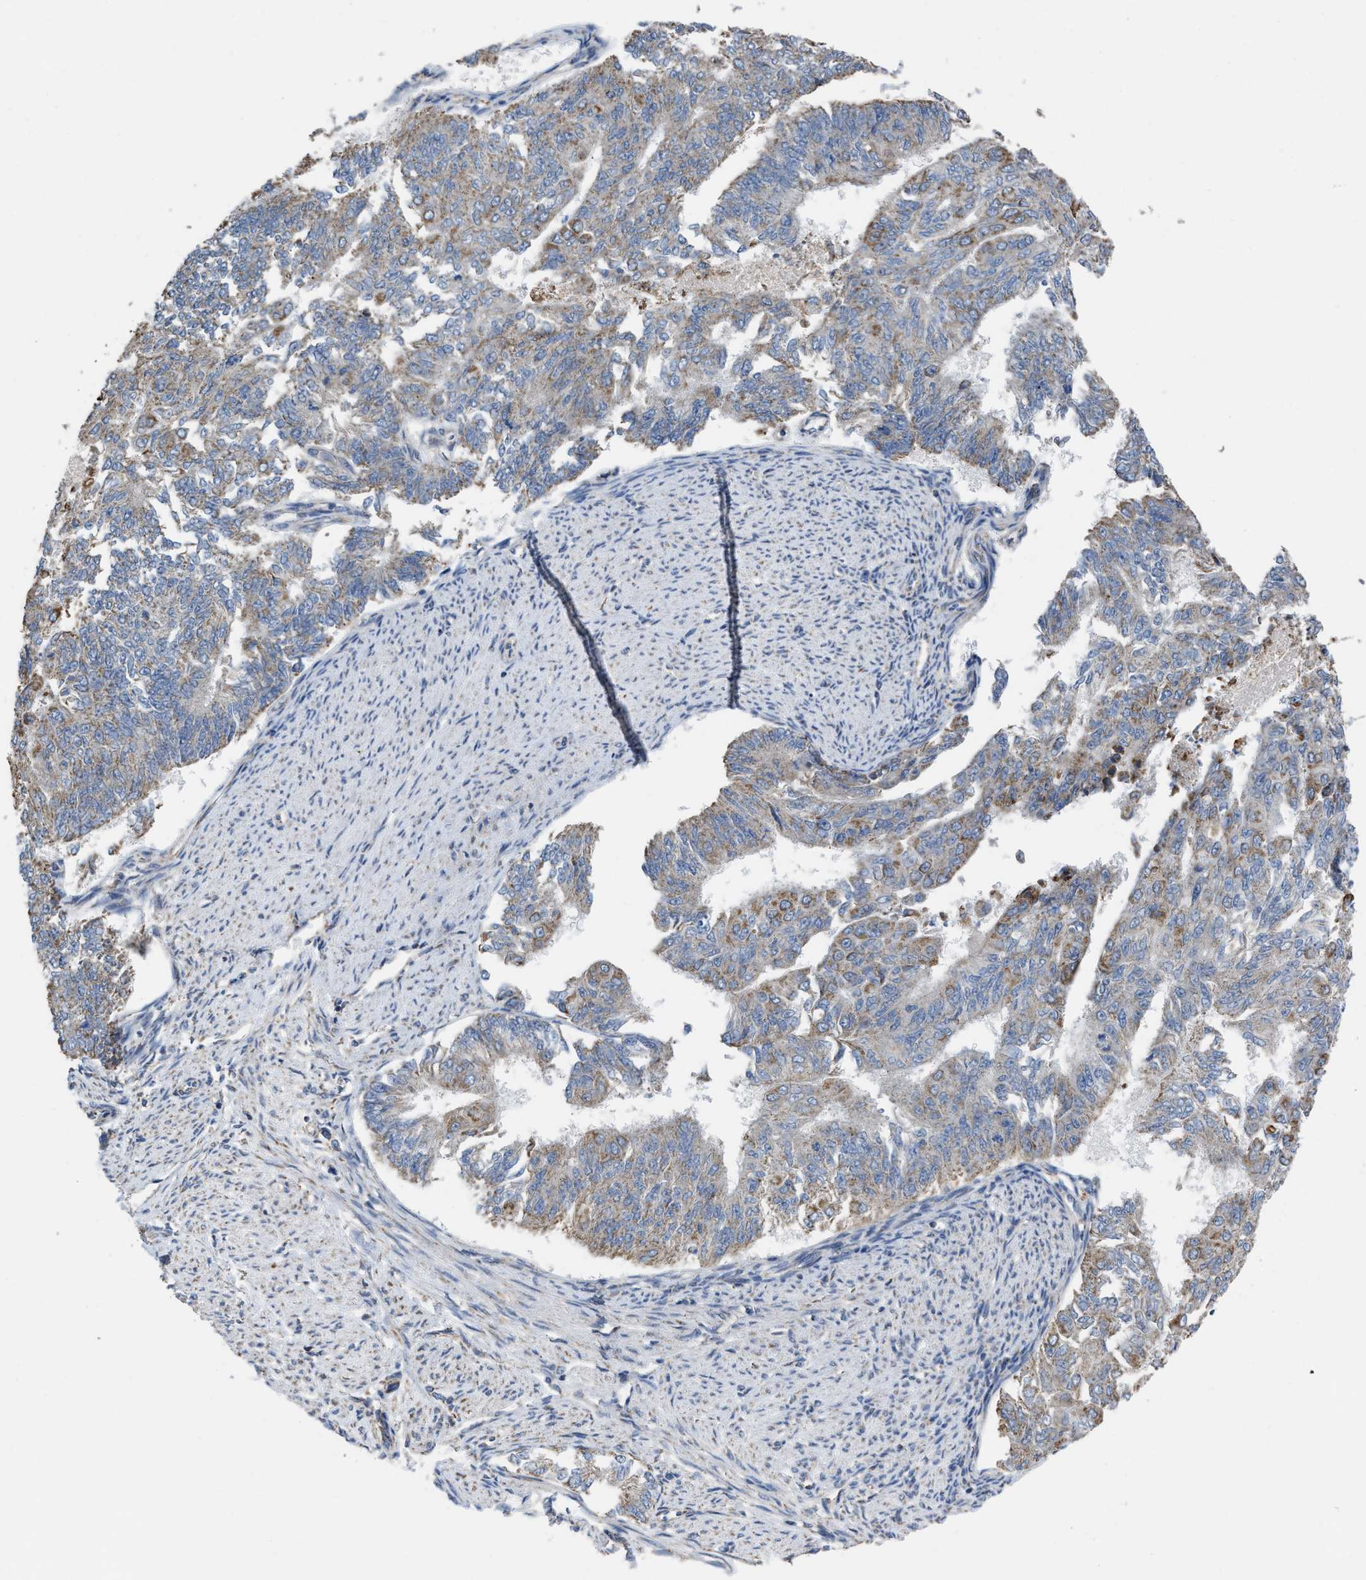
{"staining": {"intensity": "weak", "quantity": ">75%", "location": "cytoplasmic/membranous"}, "tissue": "endometrial cancer", "cell_type": "Tumor cells", "image_type": "cancer", "snomed": [{"axis": "morphology", "description": "Adenocarcinoma, NOS"}, {"axis": "topography", "description": "Endometrium"}], "caption": "This image shows immunohistochemistry (IHC) staining of human endometrial cancer (adenocarcinoma), with low weak cytoplasmic/membranous positivity in about >75% of tumor cells.", "gene": "BCL10", "patient": {"sex": "female", "age": 32}}